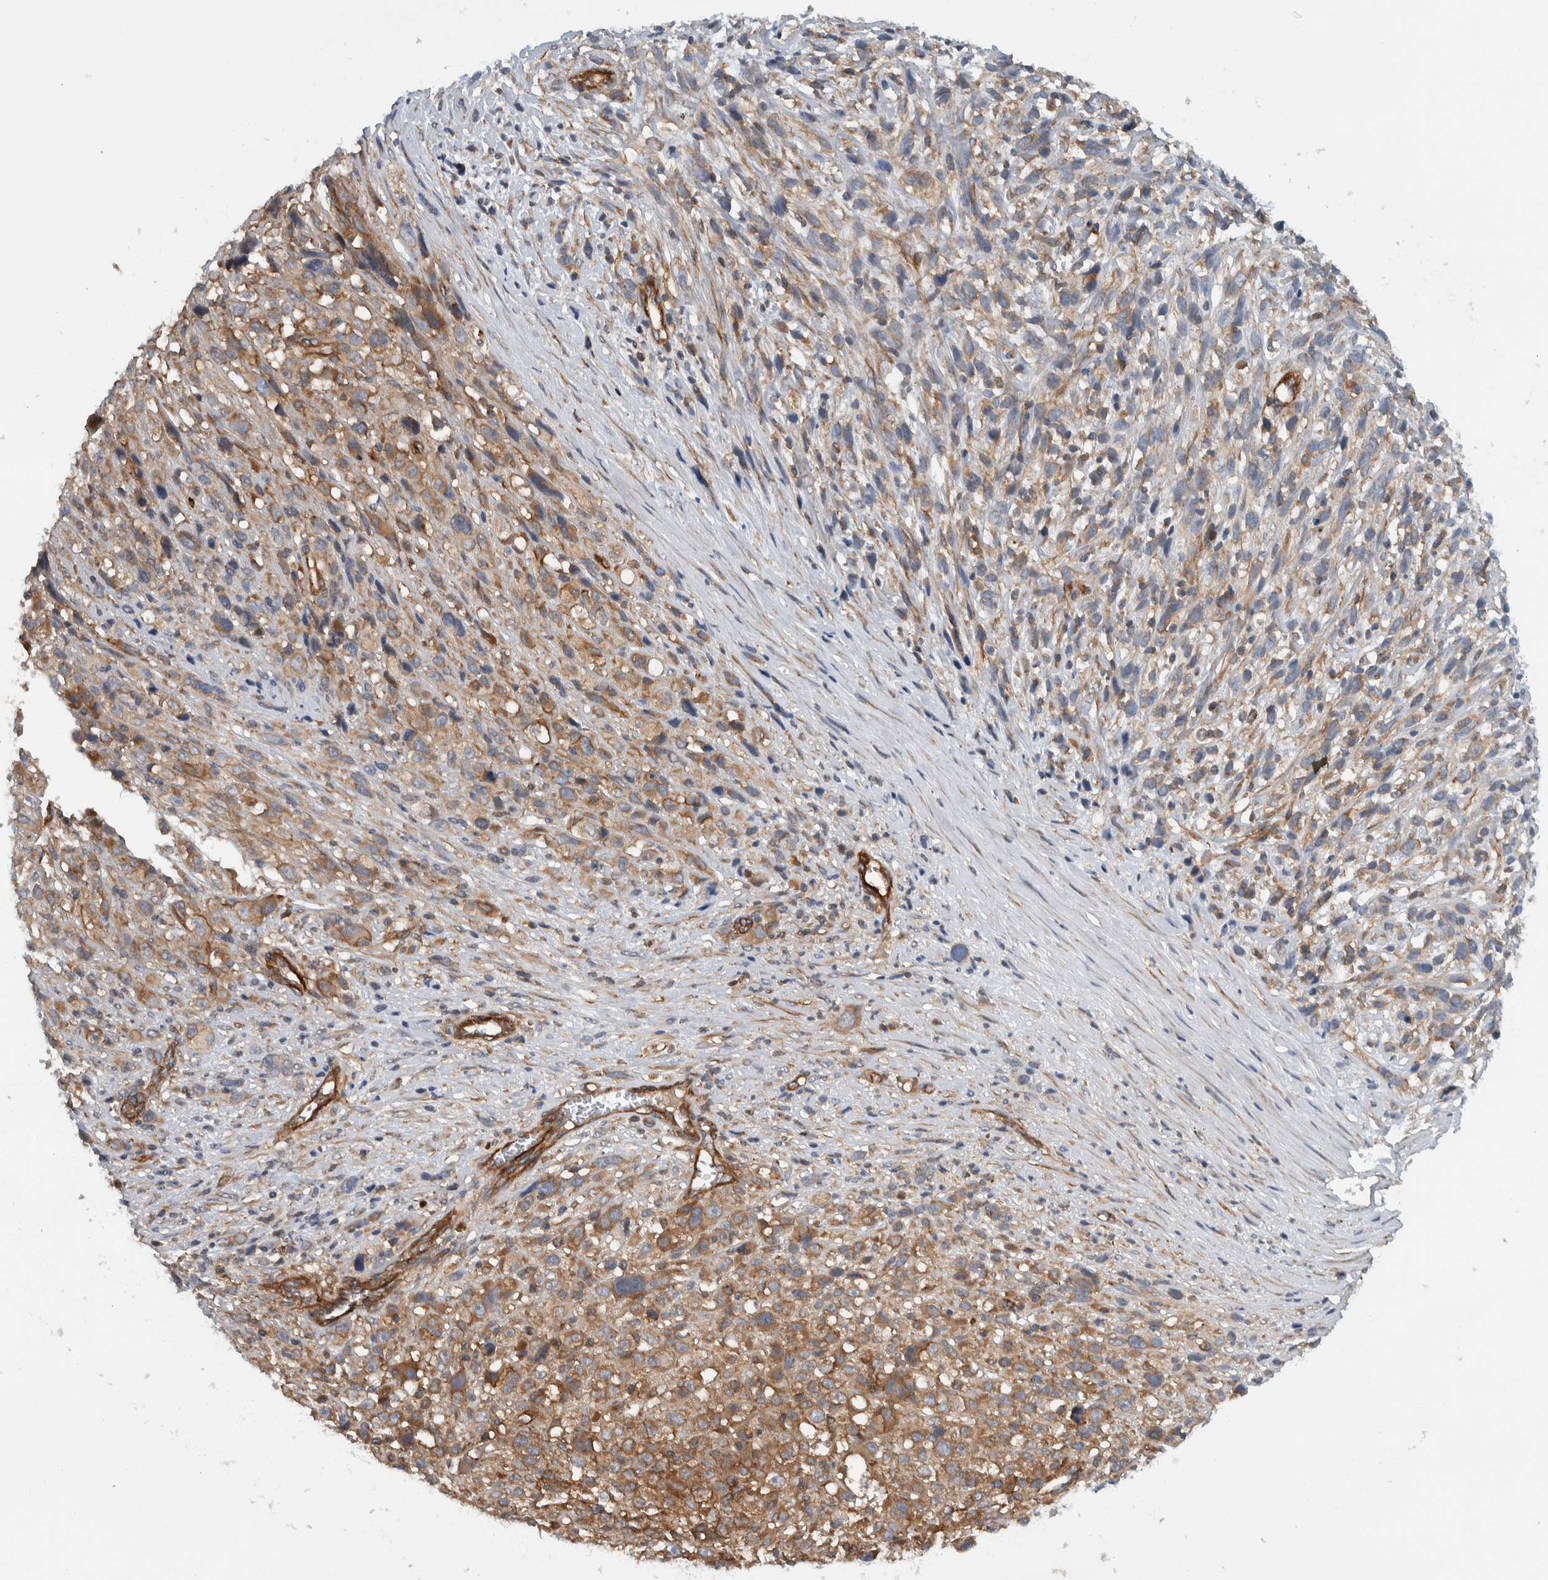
{"staining": {"intensity": "moderate", "quantity": ">75%", "location": "cytoplasmic/membranous"}, "tissue": "melanoma", "cell_type": "Tumor cells", "image_type": "cancer", "snomed": [{"axis": "morphology", "description": "Malignant melanoma, NOS"}, {"axis": "topography", "description": "Skin"}], "caption": "This photomicrograph shows immunohistochemistry (IHC) staining of human malignant melanoma, with medium moderate cytoplasmic/membranous staining in approximately >75% of tumor cells.", "gene": "MPRIP", "patient": {"sex": "female", "age": 55}}